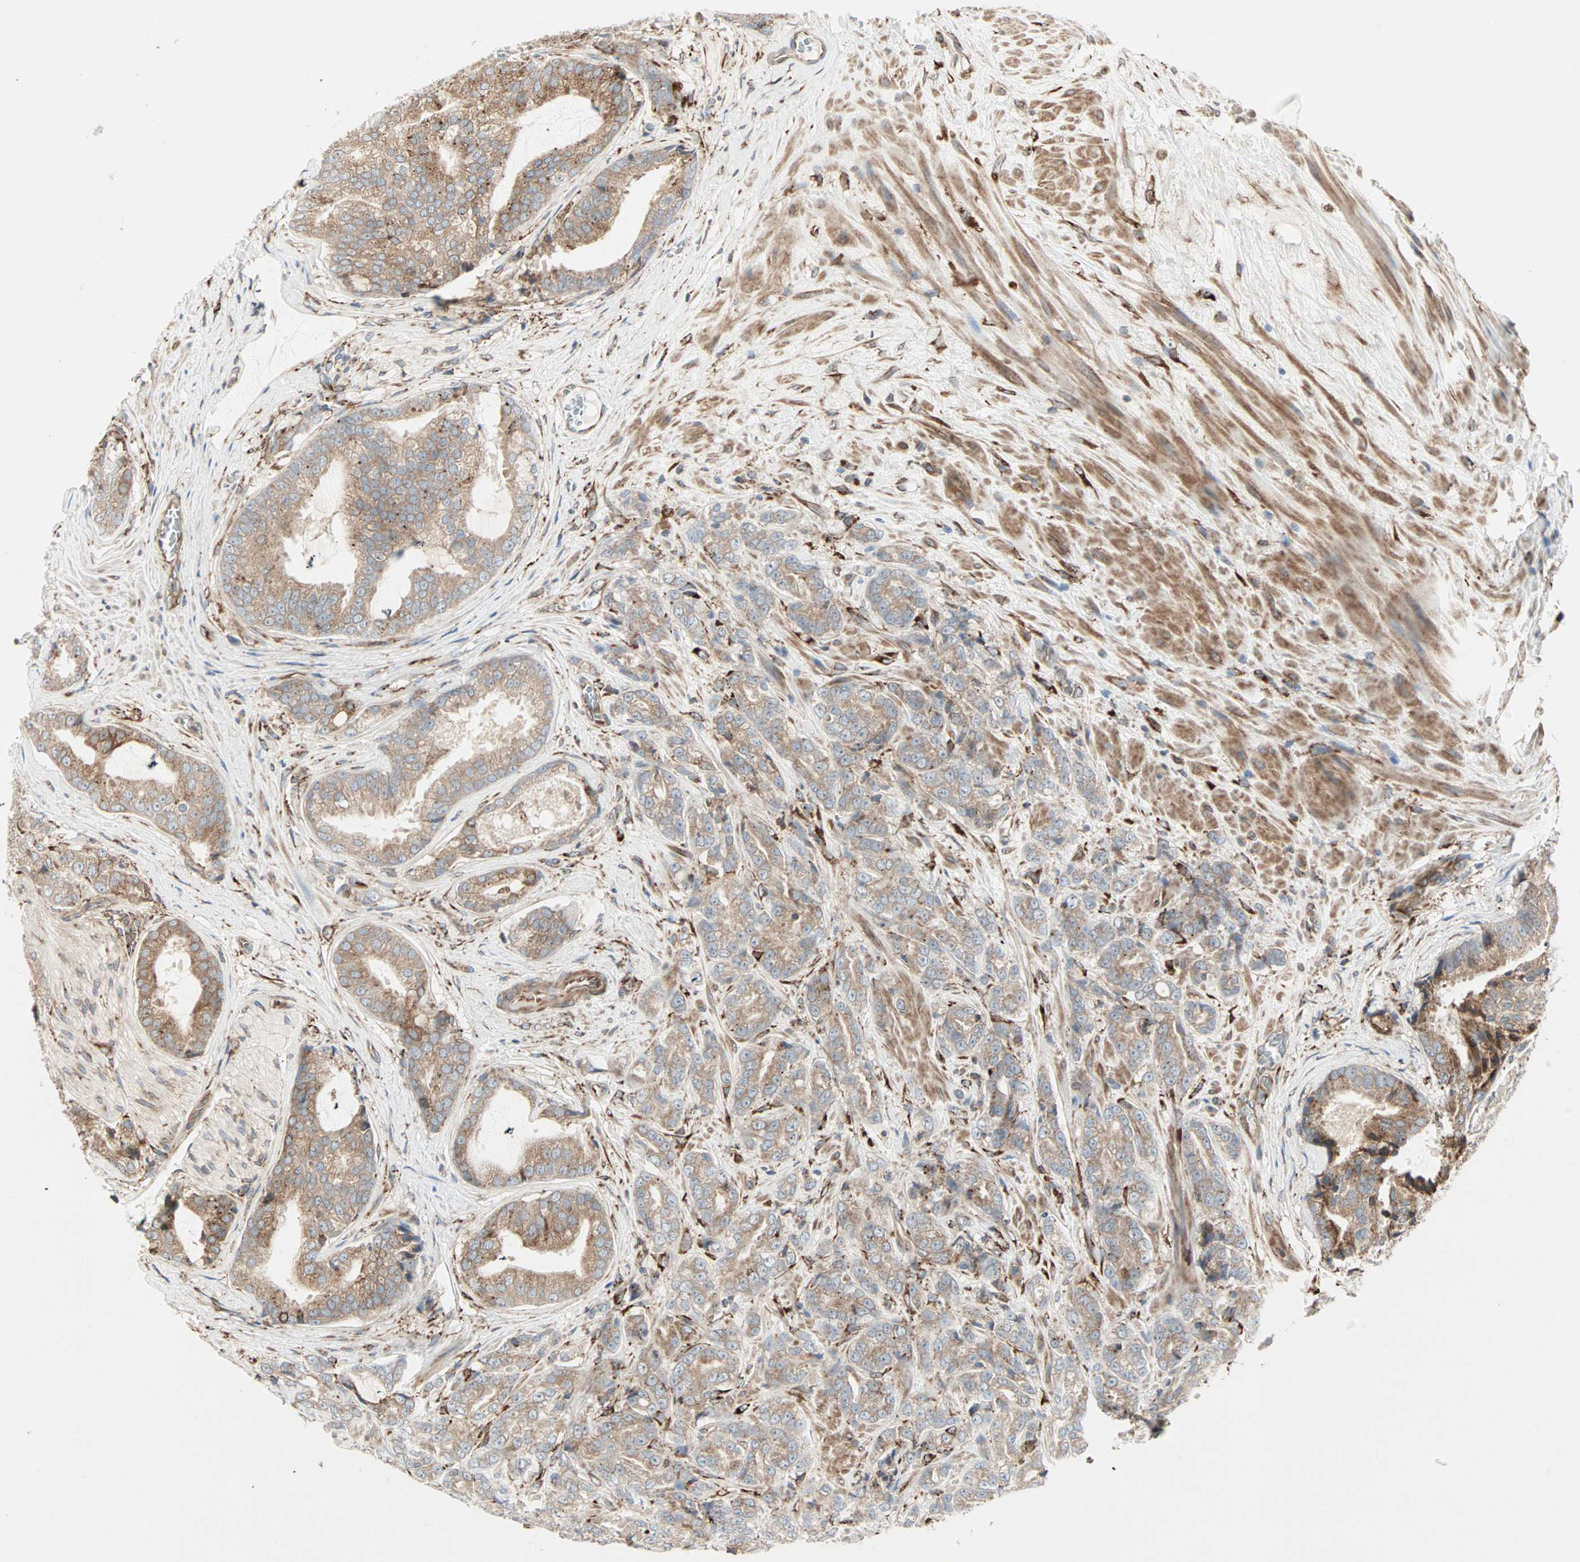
{"staining": {"intensity": "moderate", "quantity": ">75%", "location": "cytoplasmic/membranous"}, "tissue": "prostate cancer", "cell_type": "Tumor cells", "image_type": "cancer", "snomed": [{"axis": "morphology", "description": "Adenocarcinoma, Low grade"}, {"axis": "topography", "description": "Prostate"}], "caption": "Immunohistochemical staining of adenocarcinoma (low-grade) (prostate) shows medium levels of moderate cytoplasmic/membranous protein expression in approximately >75% of tumor cells.", "gene": "H6PD", "patient": {"sex": "male", "age": 58}}